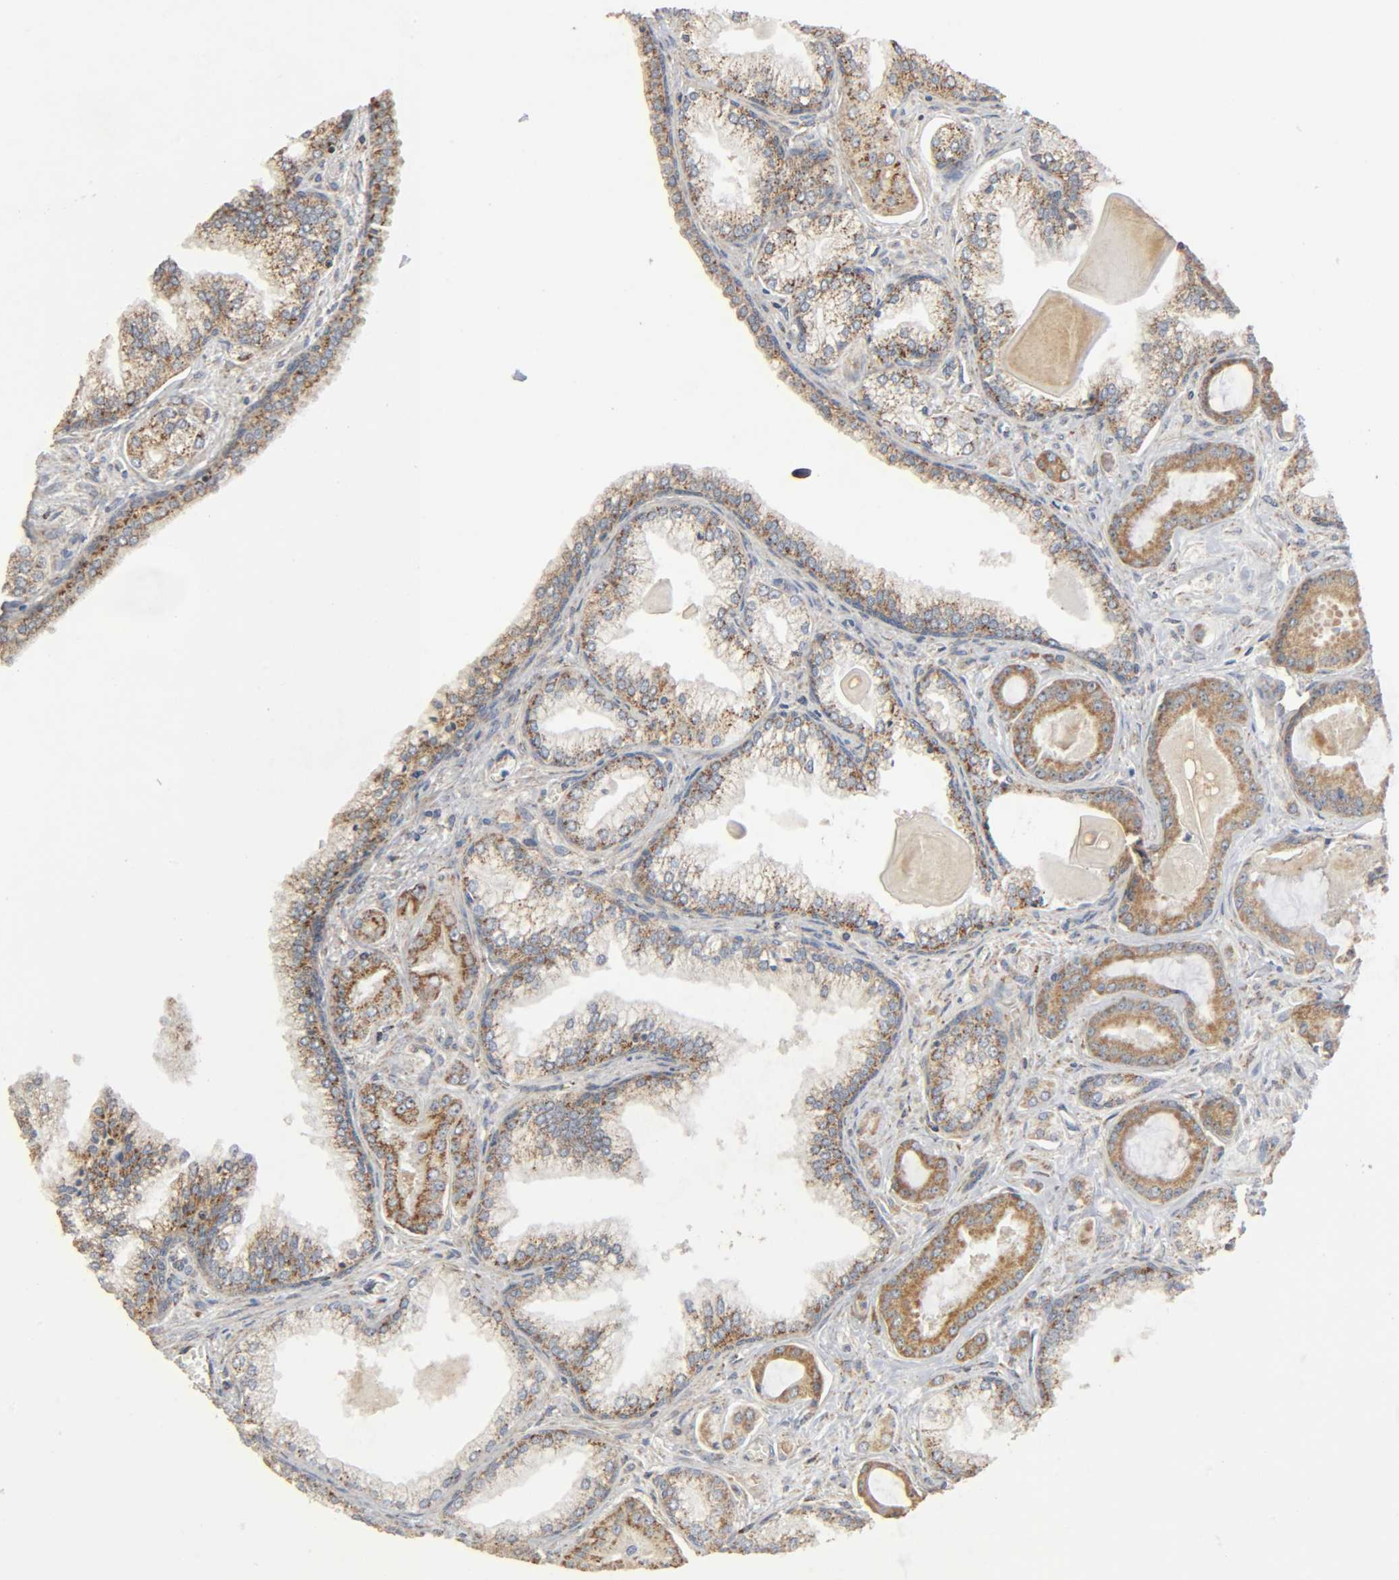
{"staining": {"intensity": "moderate", "quantity": ">75%", "location": "cytoplasmic/membranous"}, "tissue": "prostate cancer", "cell_type": "Tumor cells", "image_type": "cancer", "snomed": [{"axis": "morphology", "description": "Adenocarcinoma, Low grade"}, {"axis": "topography", "description": "Prostate"}], "caption": "A photomicrograph showing moderate cytoplasmic/membranous expression in approximately >75% of tumor cells in low-grade adenocarcinoma (prostate), as visualized by brown immunohistochemical staining.", "gene": "NDUFS3", "patient": {"sex": "male", "age": 59}}